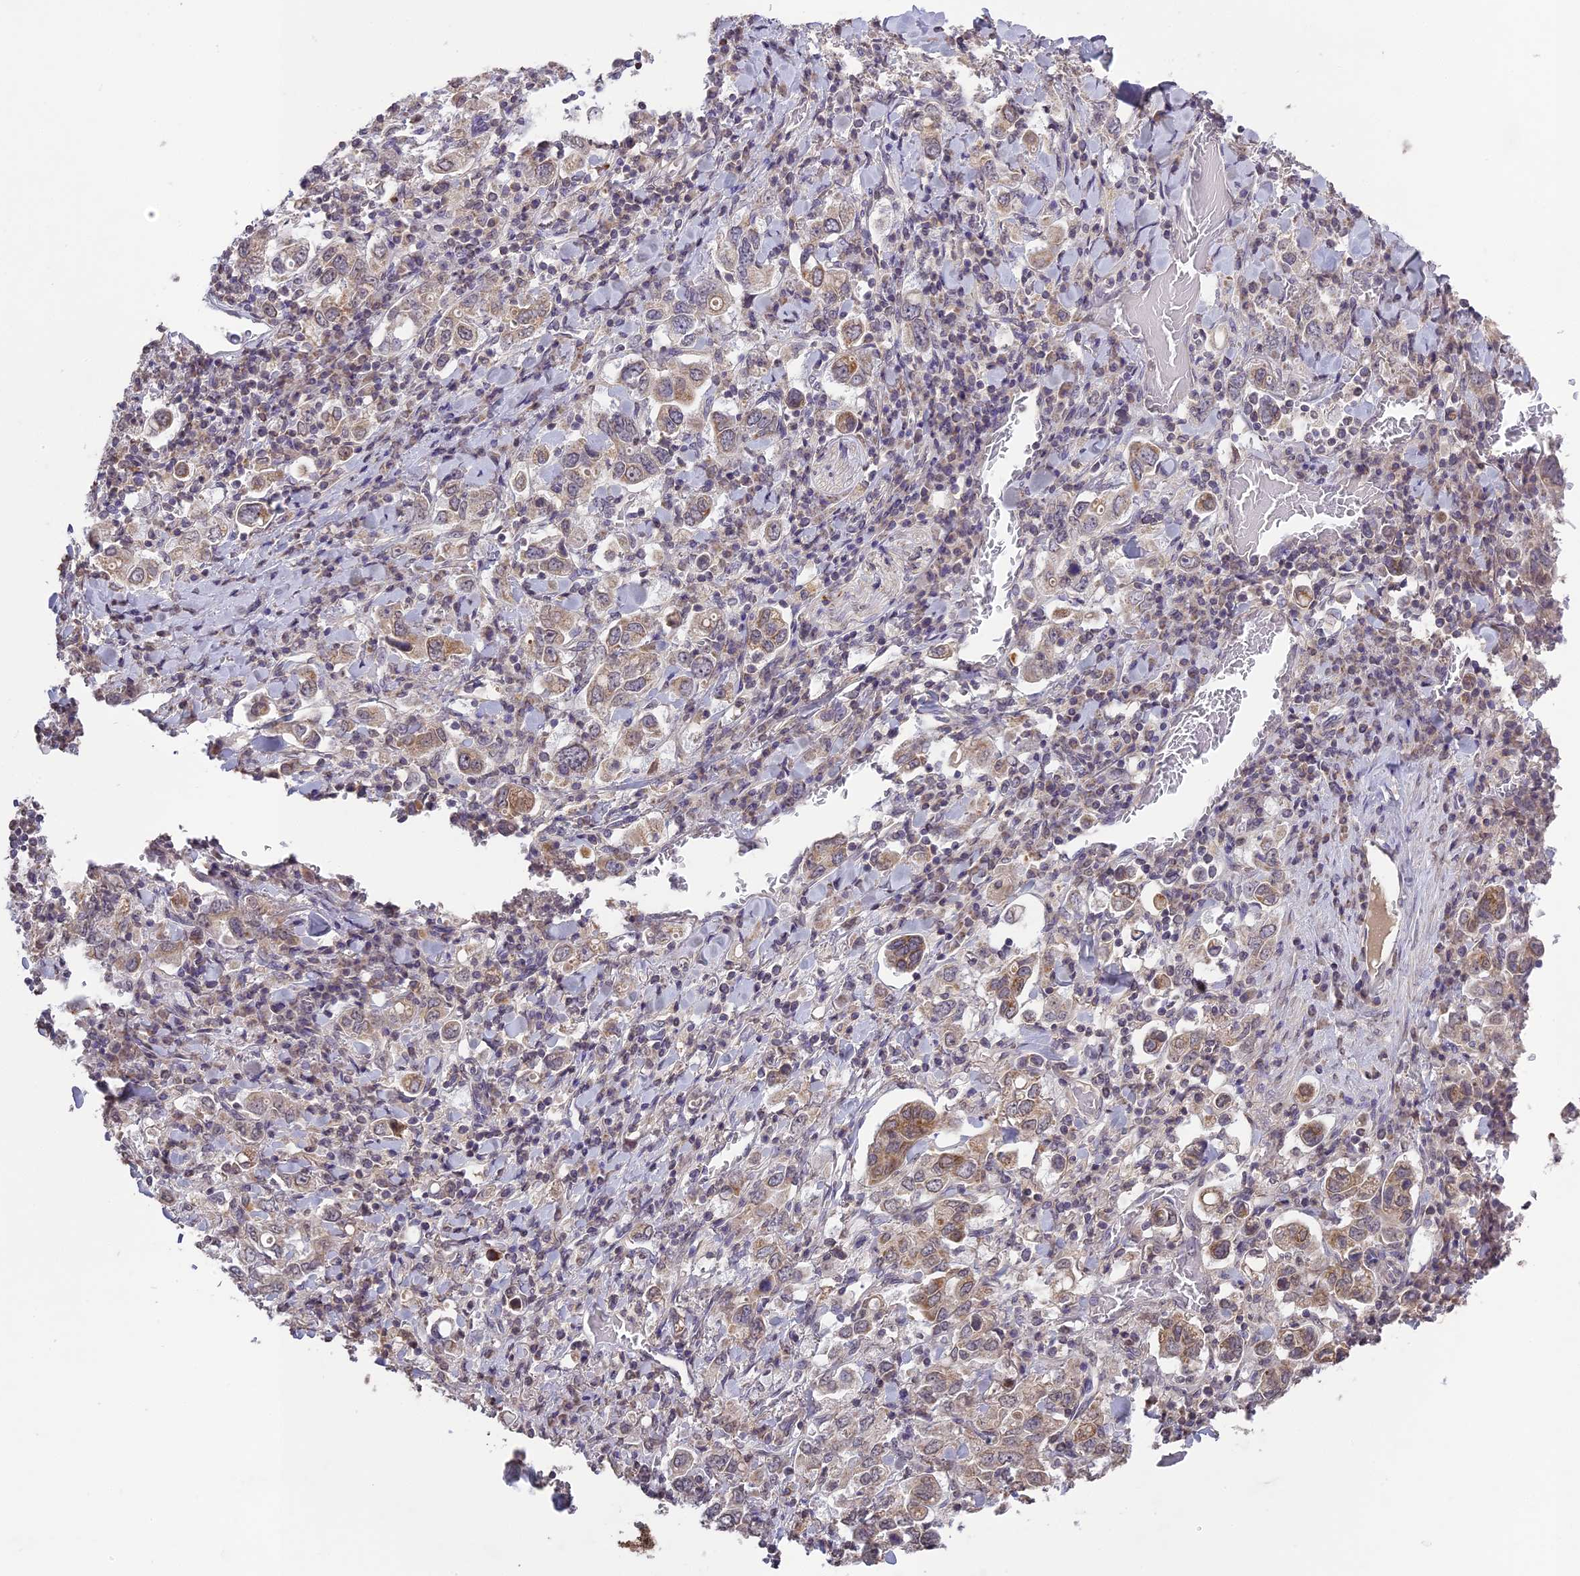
{"staining": {"intensity": "moderate", "quantity": ">75%", "location": "cytoplasmic/membranous"}, "tissue": "stomach cancer", "cell_type": "Tumor cells", "image_type": "cancer", "snomed": [{"axis": "morphology", "description": "Adenocarcinoma, NOS"}, {"axis": "topography", "description": "Stomach, upper"}], "caption": "Protein expression analysis of human stomach cancer reveals moderate cytoplasmic/membranous expression in about >75% of tumor cells. (DAB (3,3'-diaminobenzidine) IHC with brightfield microscopy, high magnification).", "gene": "ERG28", "patient": {"sex": "male", "age": 62}}